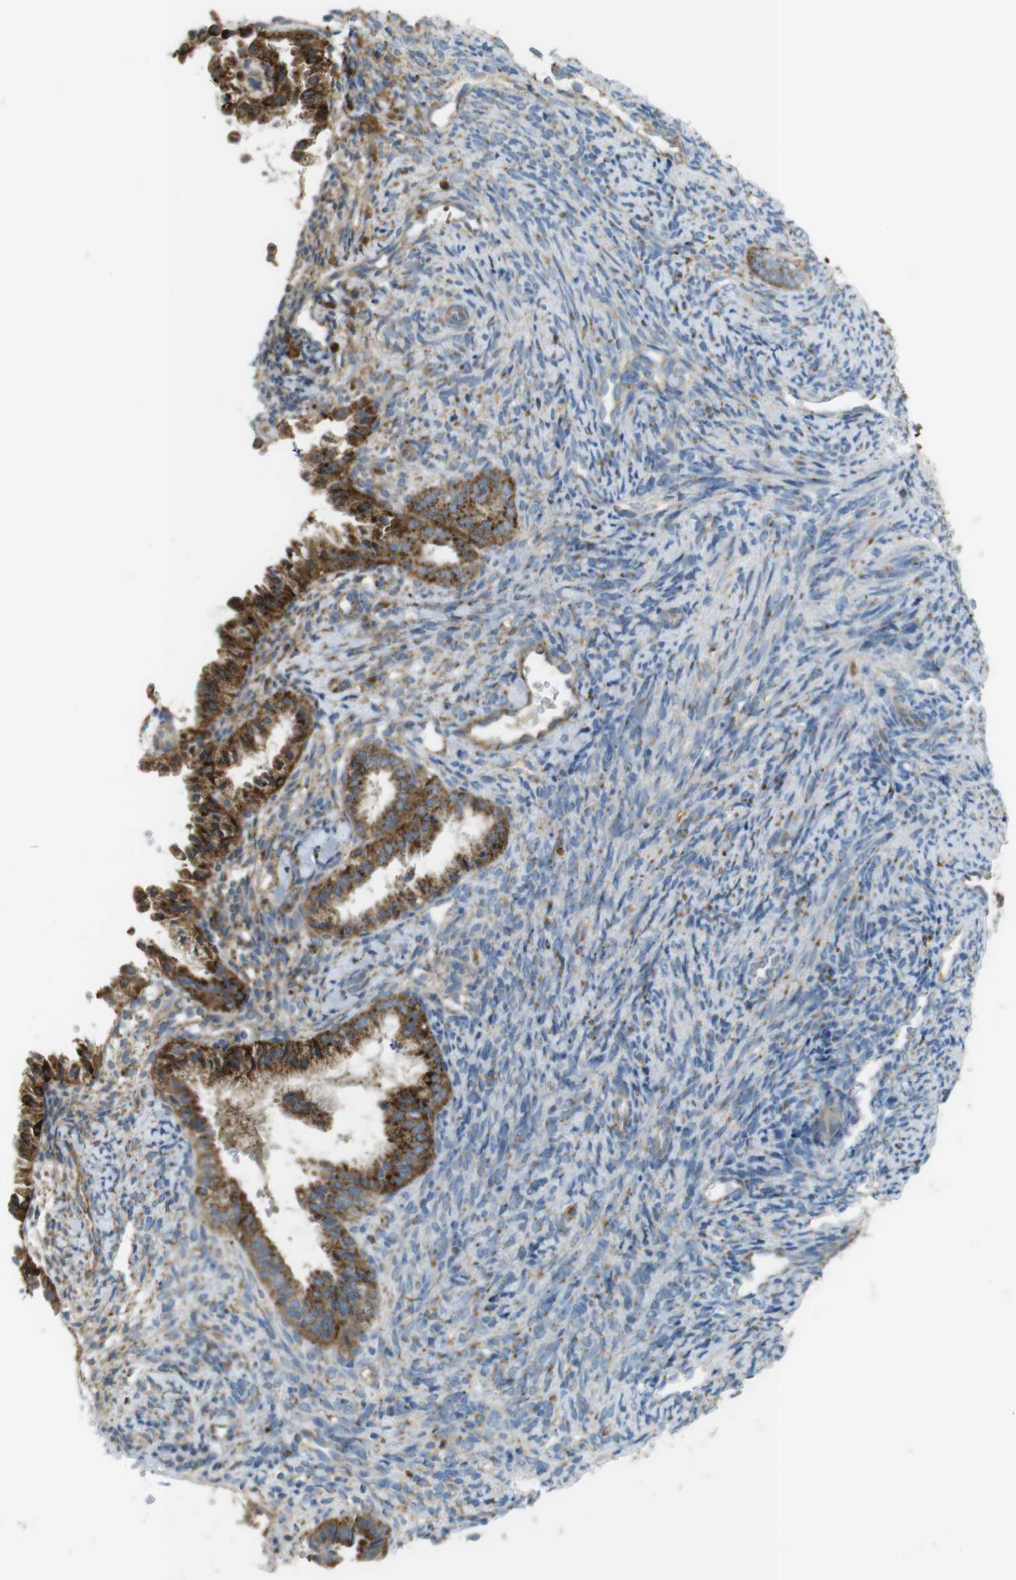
{"staining": {"intensity": "moderate", "quantity": ">75%", "location": "cytoplasmic/membranous"}, "tissue": "endometrial cancer", "cell_type": "Tumor cells", "image_type": "cancer", "snomed": [{"axis": "morphology", "description": "Adenocarcinoma, NOS"}, {"axis": "topography", "description": "Endometrium"}], "caption": "High-magnification brightfield microscopy of endometrial cancer stained with DAB (brown) and counterstained with hematoxylin (blue). tumor cells exhibit moderate cytoplasmic/membranous positivity is seen in approximately>75% of cells.", "gene": "LAMP1", "patient": {"sex": "female", "age": 63}}